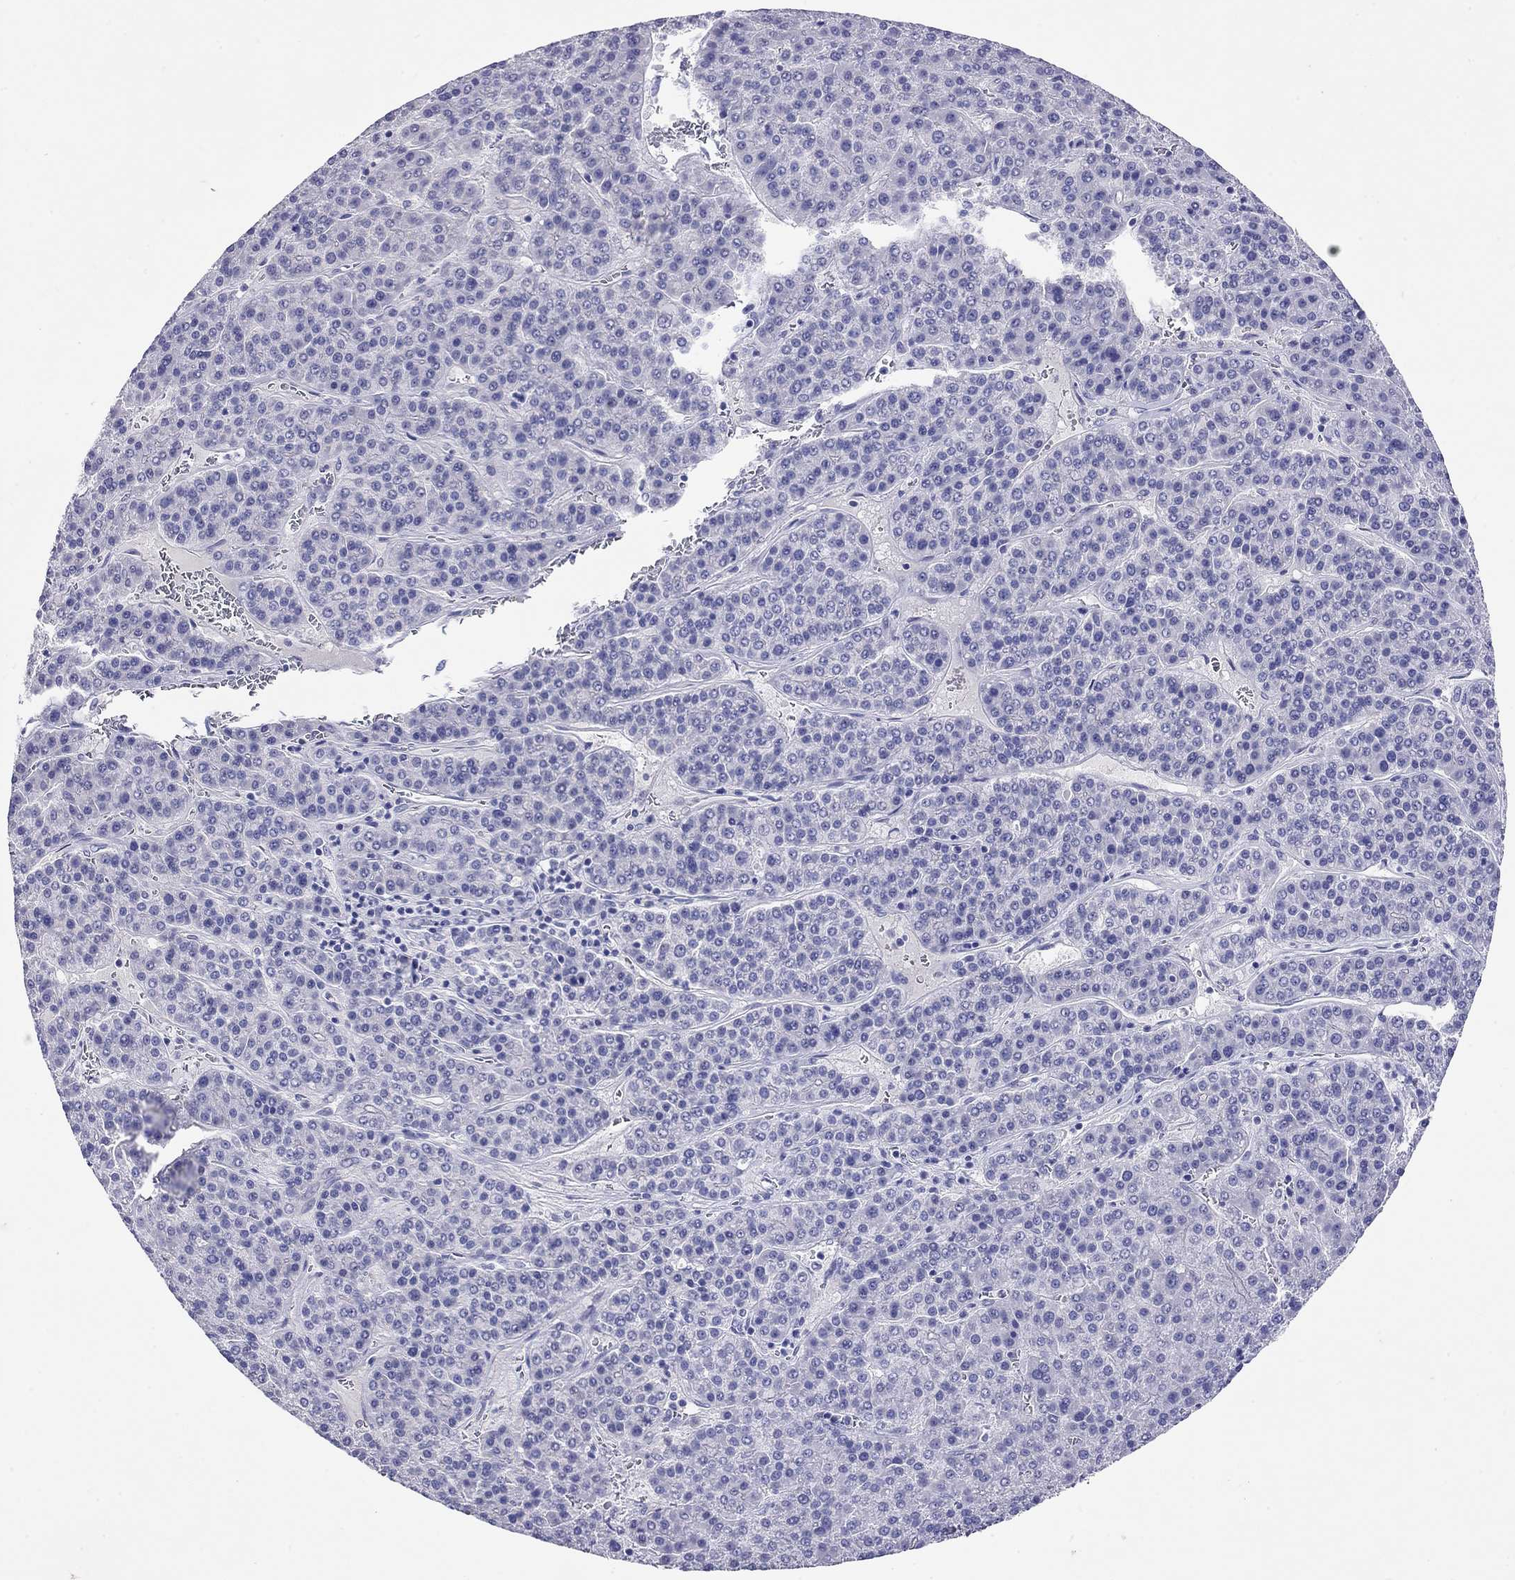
{"staining": {"intensity": "negative", "quantity": "none", "location": "none"}, "tissue": "liver cancer", "cell_type": "Tumor cells", "image_type": "cancer", "snomed": [{"axis": "morphology", "description": "Carcinoma, Hepatocellular, NOS"}, {"axis": "topography", "description": "Liver"}], "caption": "Micrograph shows no significant protein expression in tumor cells of liver cancer (hepatocellular carcinoma).", "gene": "CAPNS2", "patient": {"sex": "female", "age": 58}}